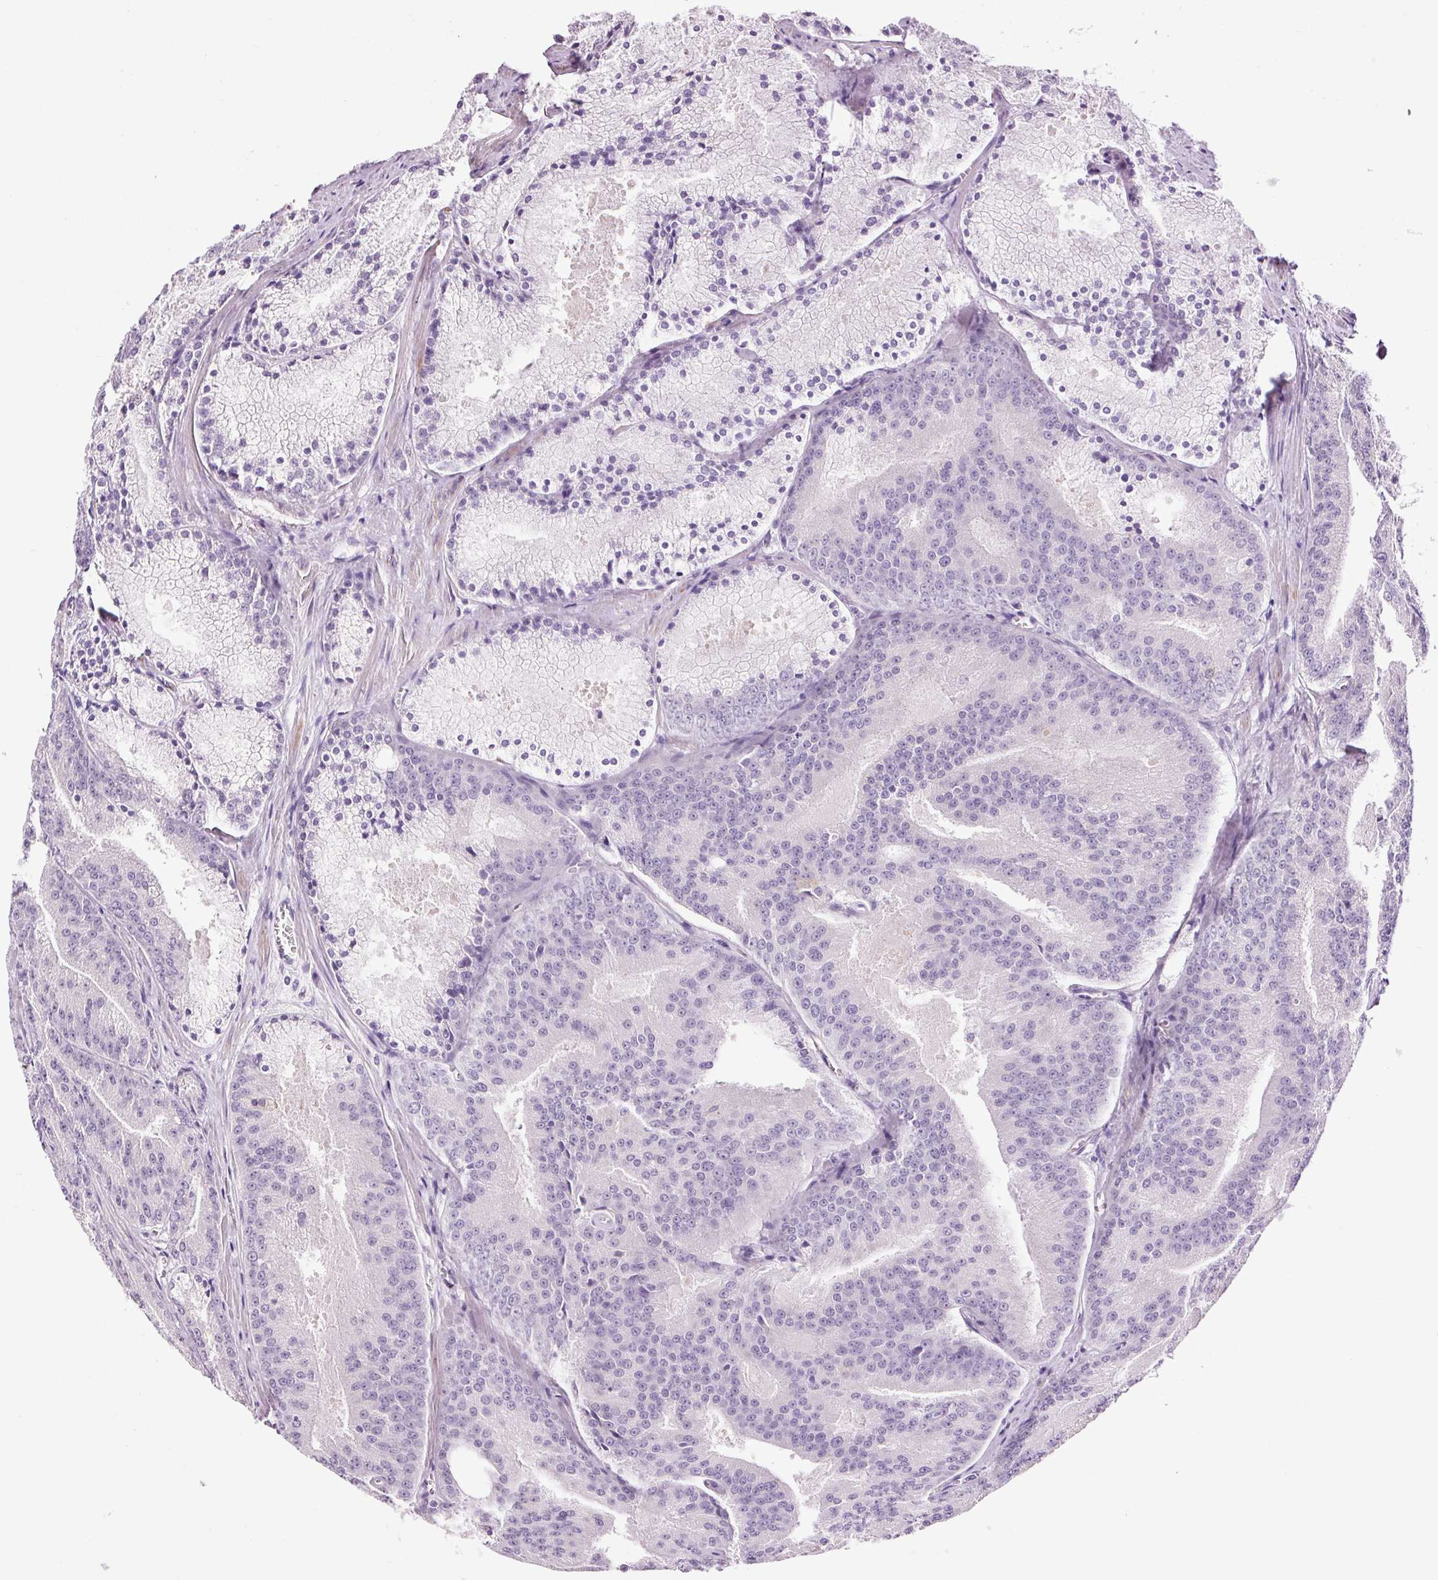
{"staining": {"intensity": "negative", "quantity": "none", "location": "none"}, "tissue": "prostate cancer", "cell_type": "Tumor cells", "image_type": "cancer", "snomed": [{"axis": "morphology", "description": "Adenocarcinoma, High grade"}, {"axis": "topography", "description": "Prostate"}], "caption": "A high-resolution micrograph shows immunohistochemistry (IHC) staining of prostate high-grade adenocarcinoma, which displays no significant expression in tumor cells.", "gene": "RTF2", "patient": {"sex": "male", "age": 61}}